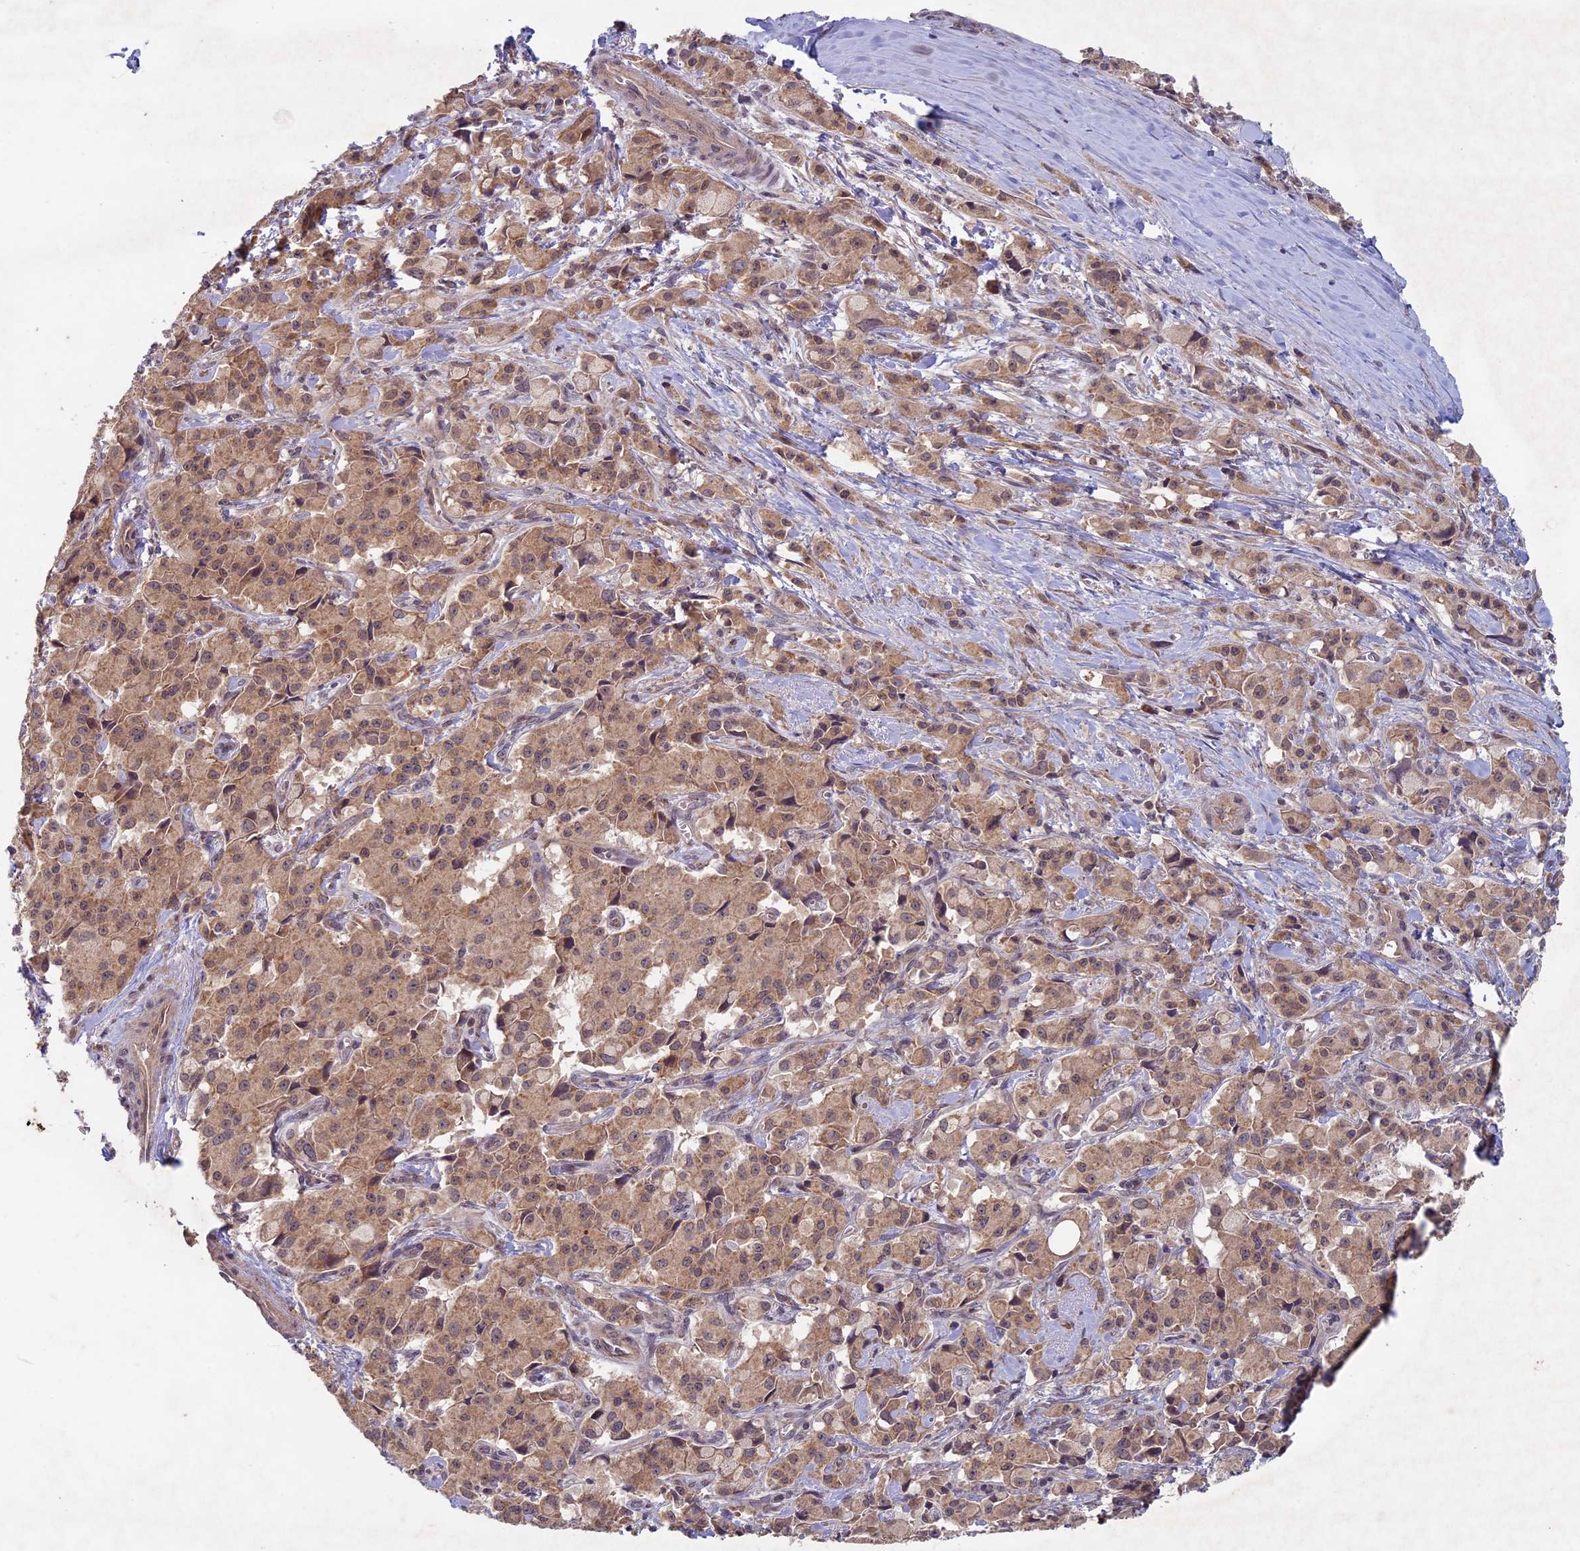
{"staining": {"intensity": "moderate", "quantity": ">75%", "location": "cytoplasmic/membranous"}, "tissue": "pancreatic cancer", "cell_type": "Tumor cells", "image_type": "cancer", "snomed": [{"axis": "morphology", "description": "Adenocarcinoma, NOS"}, {"axis": "topography", "description": "Pancreas"}], "caption": "Approximately >75% of tumor cells in human adenocarcinoma (pancreatic) demonstrate moderate cytoplasmic/membranous protein staining as visualized by brown immunohistochemical staining.", "gene": "RCCD1", "patient": {"sex": "male", "age": 65}}